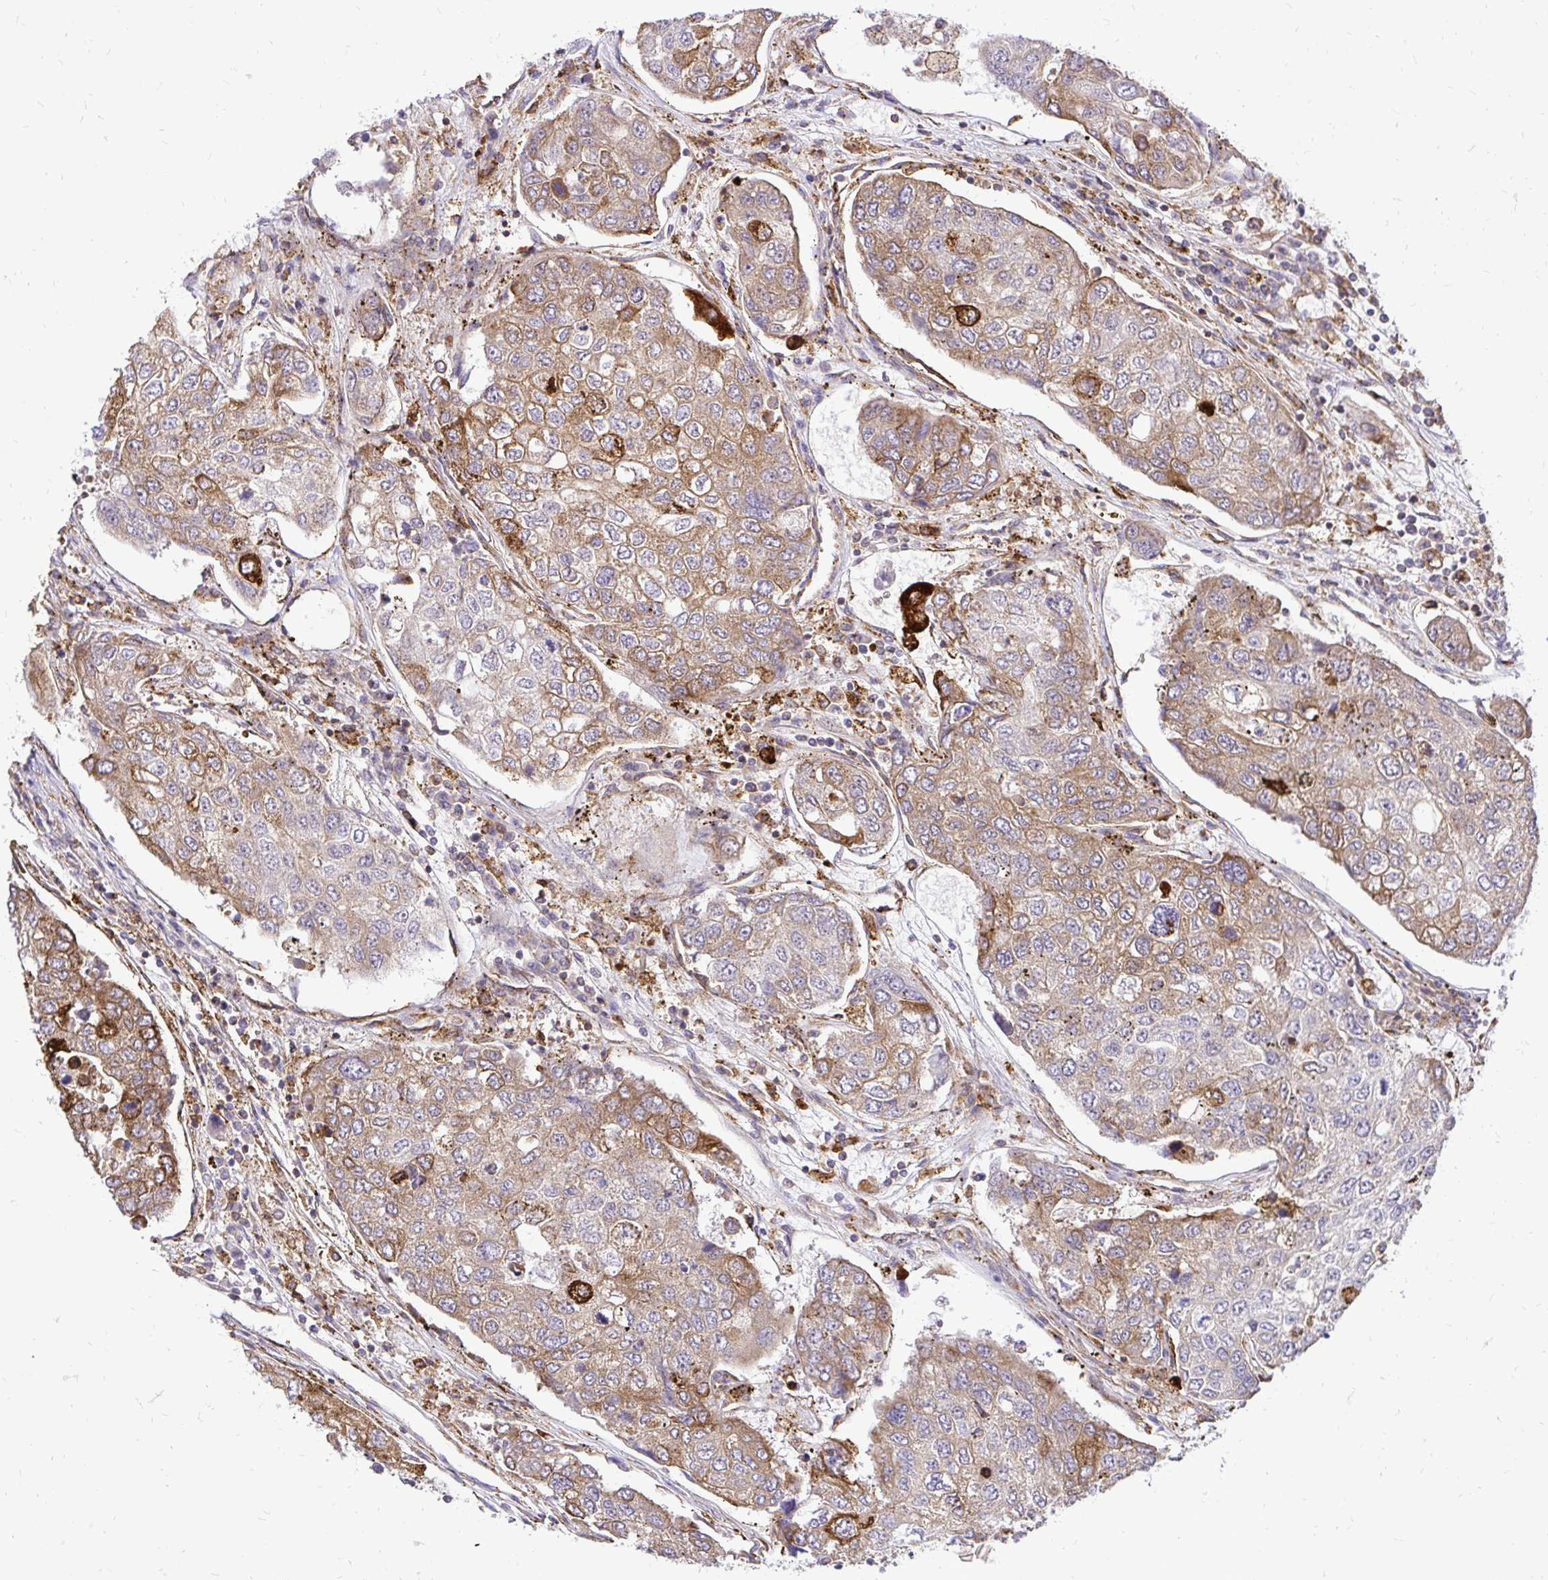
{"staining": {"intensity": "moderate", "quantity": ">75%", "location": "cytoplasmic/membranous"}, "tissue": "urothelial cancer", "cell_type": "Tumor cells", "image_type": "cancer", "snomed": [{"axis": "morphology", "description": "Urothelial carcinoma, High grade"}, {"axis": "topography", "description": "Lymph node"}, {"axis": "topography", "description": "Urinary bladder"}], "caption": "High-grade urothelial carcinoma tissue exhibits moderate cytoplasmic/membranous expression in about >75% of tumor cells, visualized by immunohistochemistry.", "gene": "NAALAD2", "patient": {"sex": "male", "age": 51}}